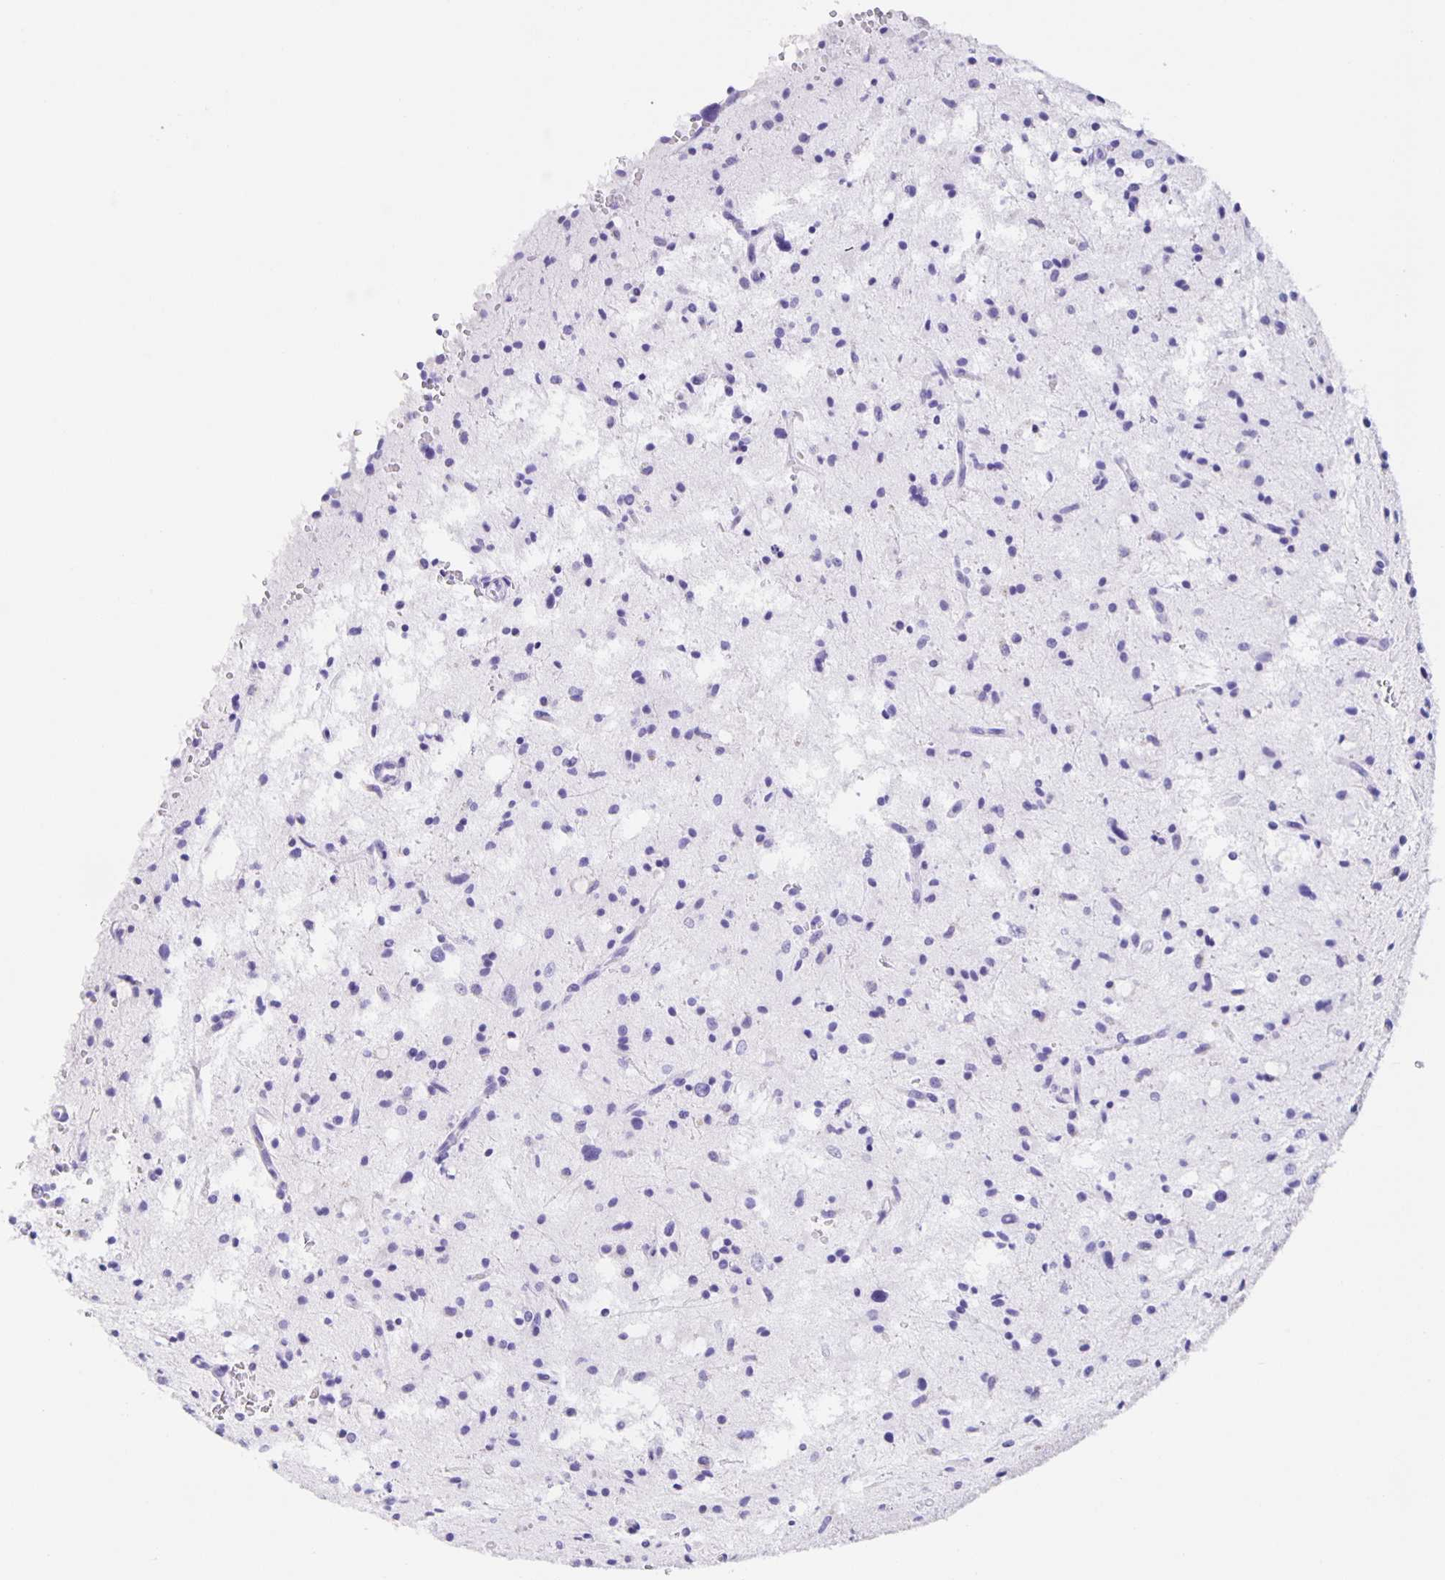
{"staining": {"intensity": "negative", "quantity": "none", "location": "none"}, "tissue": "glioma", "cell_type": "Tumor cells", "image_type": "cancer", "snomed": [{"axis": "morphology", "description": "Glioma, malignant, Low grade"}, {"axis": "topography", "description": "Brain"}], "caption": "IHC of human glioma exhibits no positivity in tumor cells. (Brightfield microscopy of DAB immunohistochemistry at high magnification).", "gene": "GUCA2A", "patient": {"sex": "female", "age": 58}}